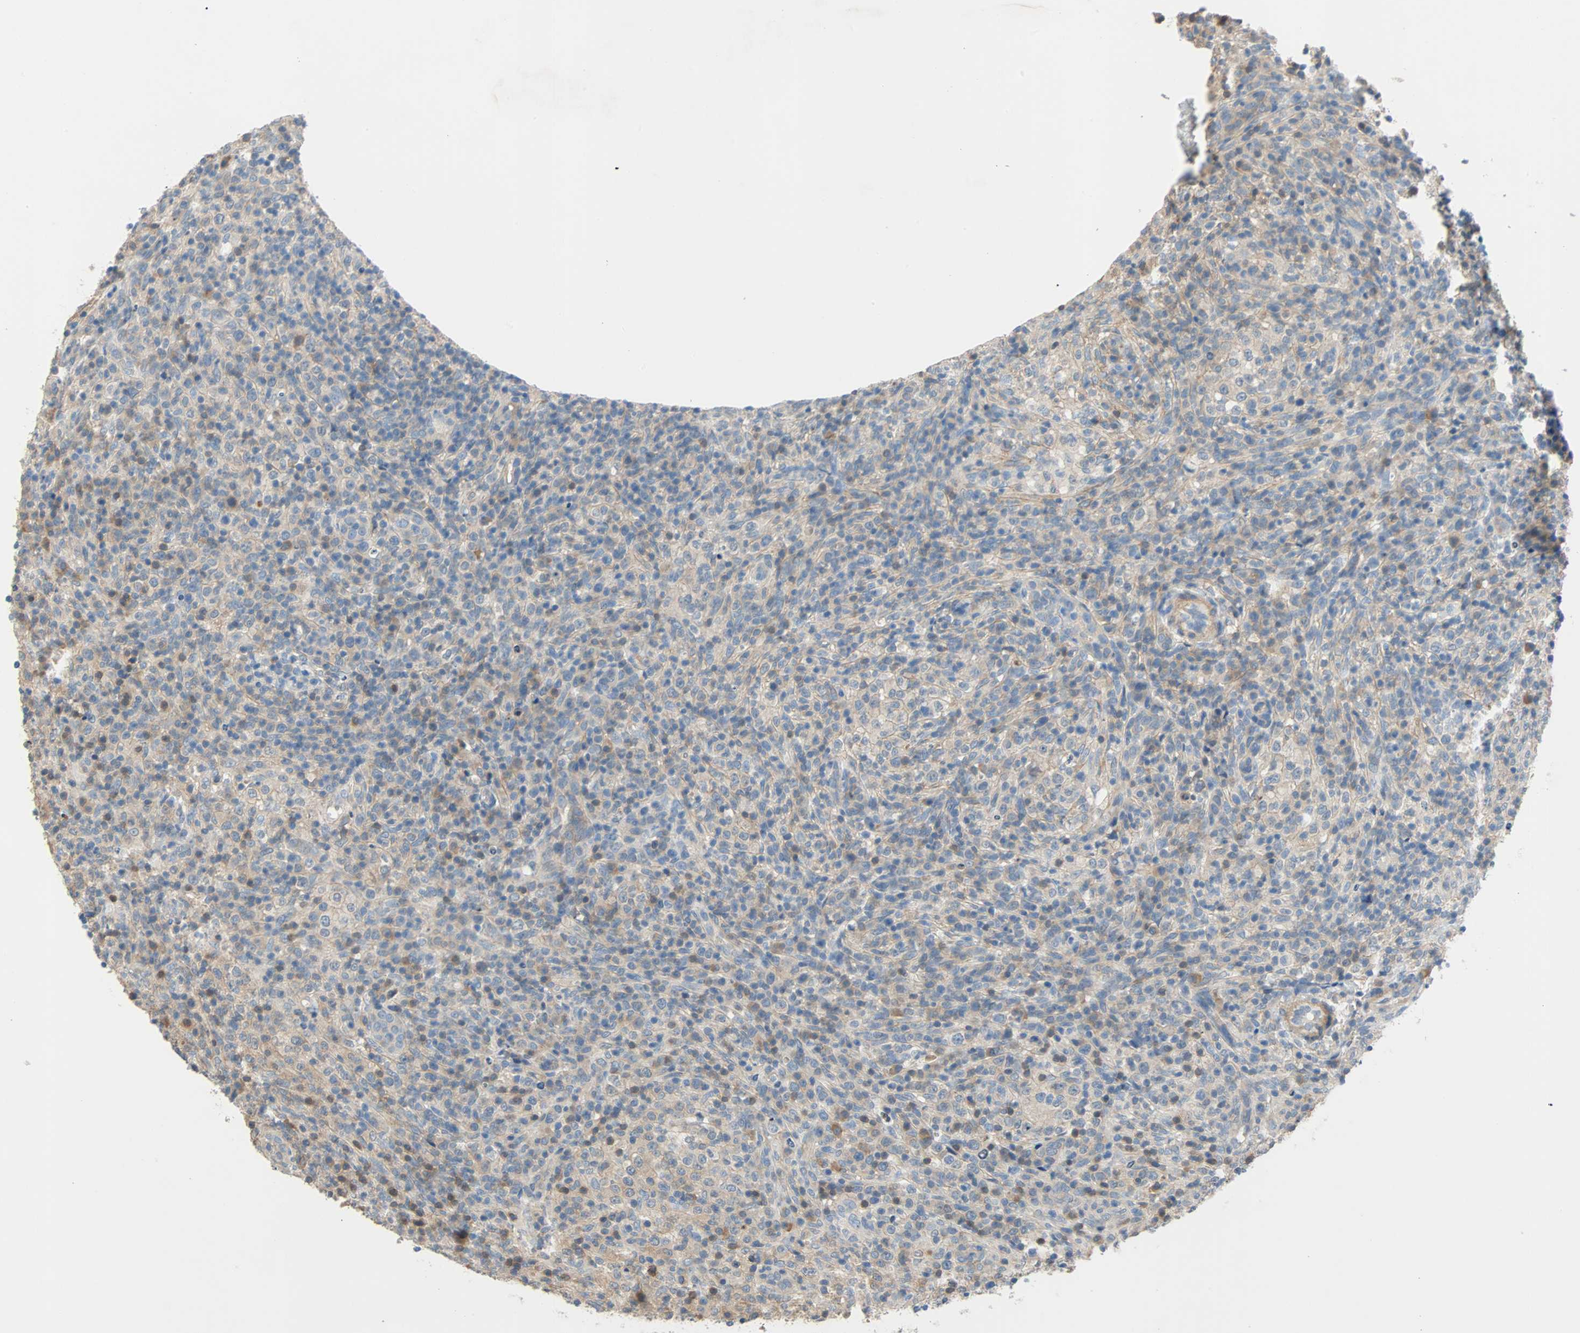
{"staining": {"intensity": "moderate", "quantity": "25%-75%", "location": "cytoplasmic/membranous"}, "tissue": "lymphoma", "cell_type": "Tumor cells", "image_type": "cancer", "snomed": [{"axis": "morphology", "description": "Malignant lymphoma, non-Hodgkin's type, High grade"}, {"axis": "topography", "description": "Lymph node"}], "caption": "A brown stain shows moderate cytoplasmic/membranous staining of a protein in lymphoma tumor cells.", "gene": "TNFRSF12A", "patient": {"sex": "female", "age": 76}}